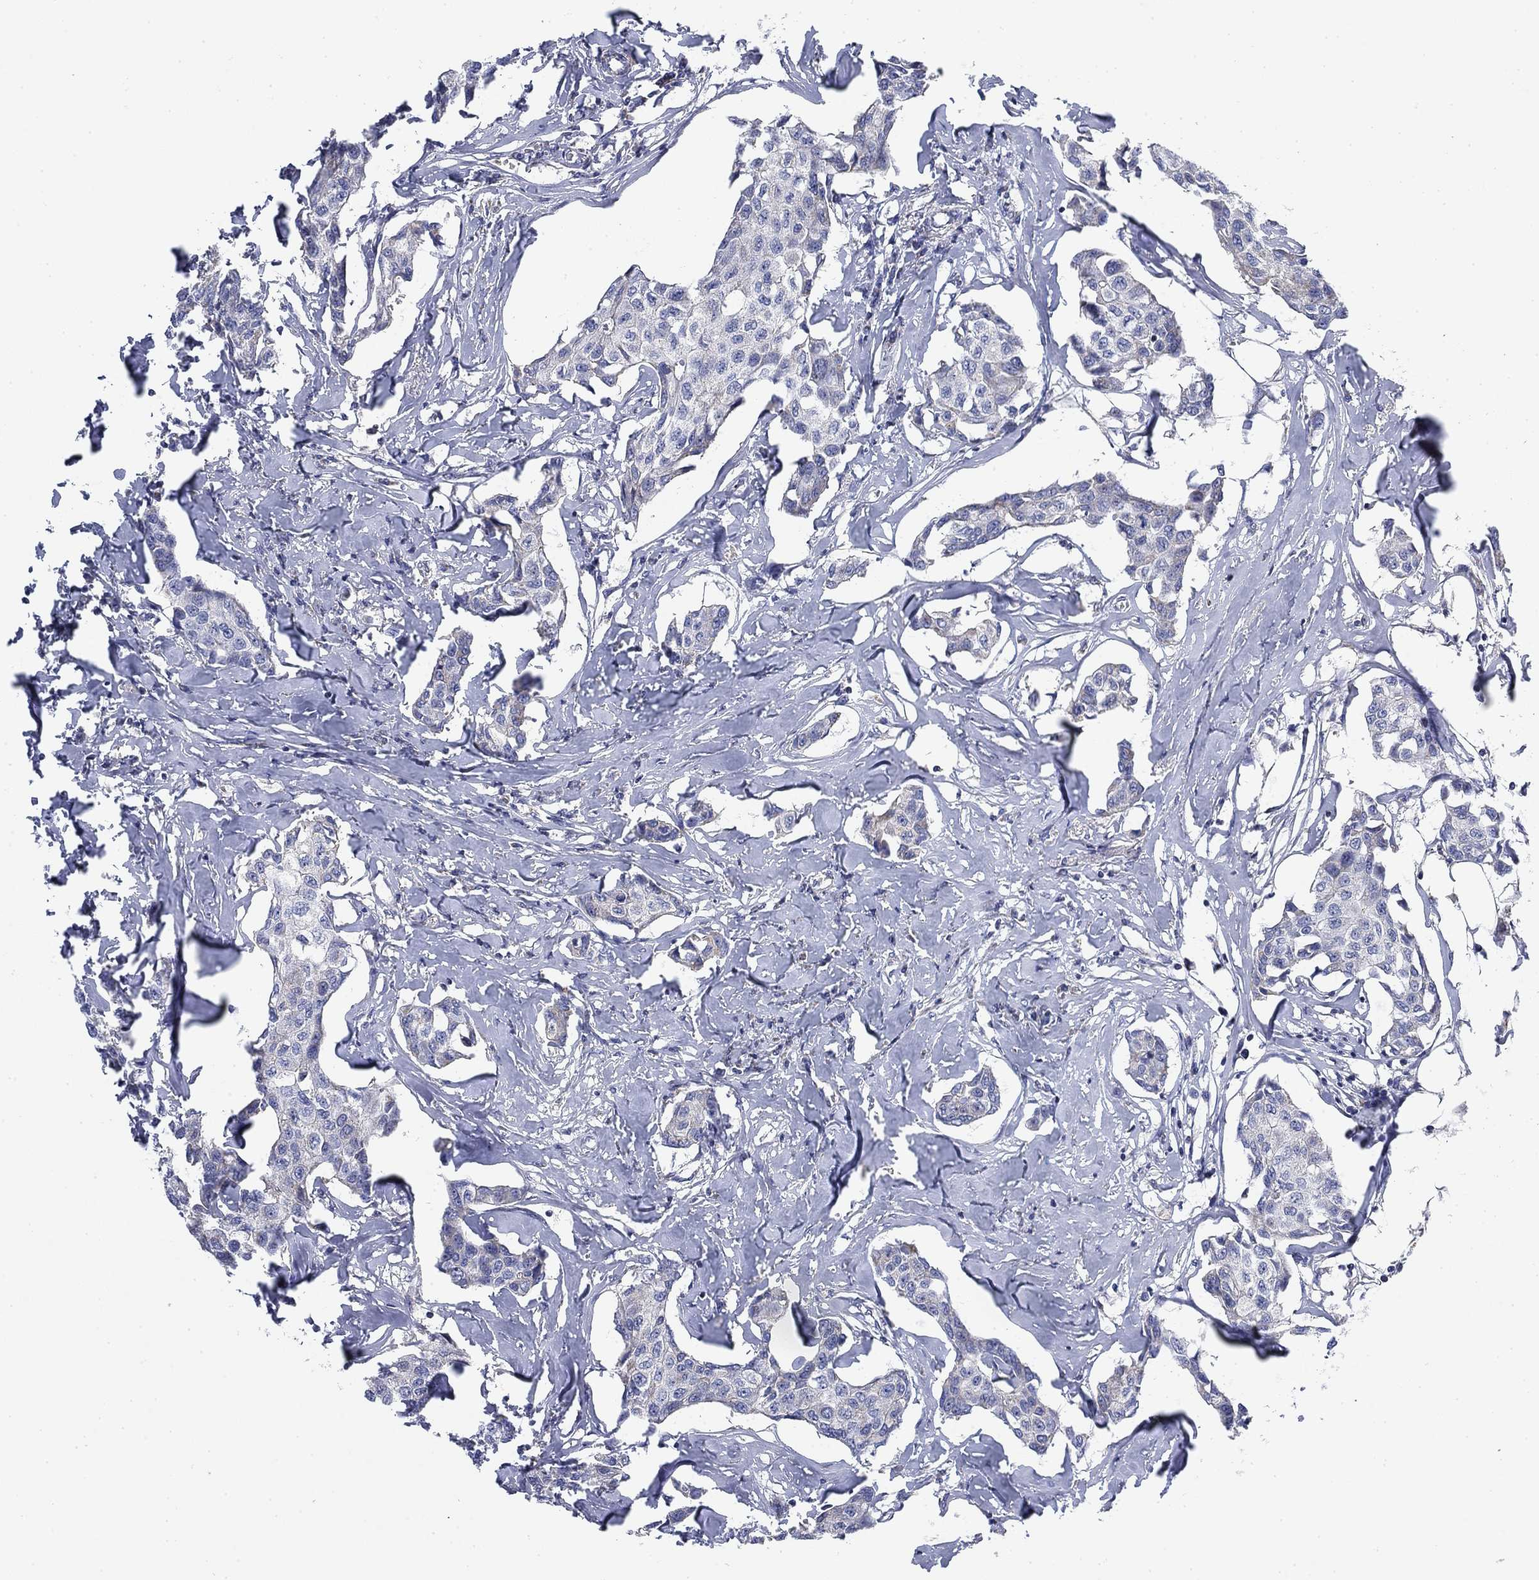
{"staining": {"intensity": "negative", "quantity": "none", "location": "none"}, "tissue": "breast cancer", "cell_type": "Tumor cells", "image_type": "cancer", "snomed": [{"axis": "morphology", "description": "Duct carcinoma"}, {"axis": "topography", "description": "Breast"}], "caption": "The photomicrograph shows no staining of tumor cells in breast cancer (invasive ductal carcinoma). Nuclei are stained in blue.", "gene": "NACAD", "patient": {"sex": "female", "age": 80}}